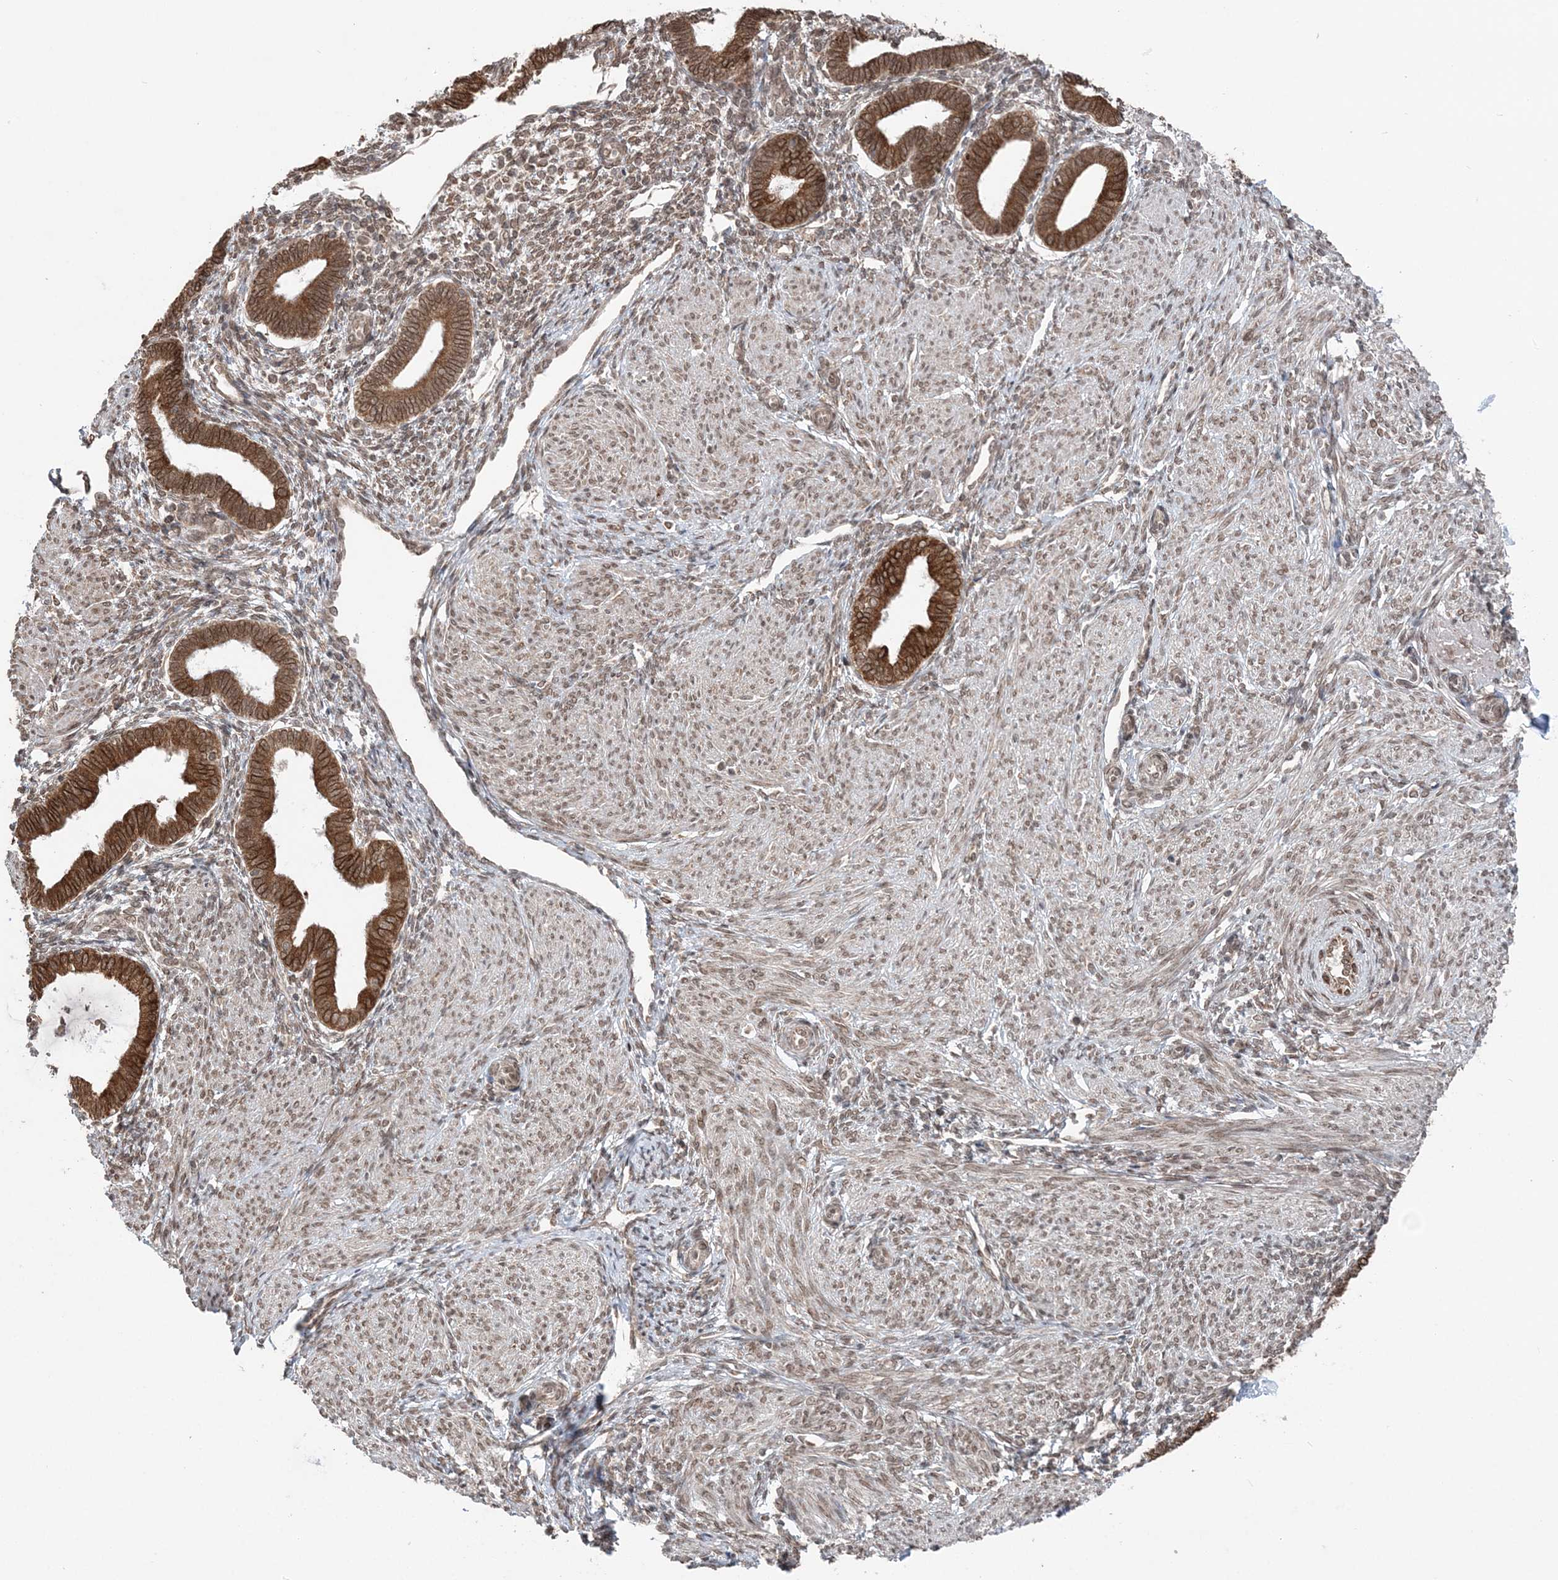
{"staining": {"intensity": "moderate", "quantity": "25%-75%", "location": "cytoplasmic/membranous,nuclear"}, "tissue": "endometrium", "cell_type": "Cells in endometrial stroma", "image_type": "normal", "snomed": [{"axis": "morphology", "description": "Normal tissue, NOS"}, {"axis": "topography", "description": "Endometrium"}], "caption": "About 25%-75% of cells in endometrial stroma in unremarkable human endometrium demonstrate moderate cytoplasmic/membranous,nuclear protein staining as visualized by brown immunohistochemical staining.", "gene": "TMED10", "patient": {"sex": "female", "age": 53}}